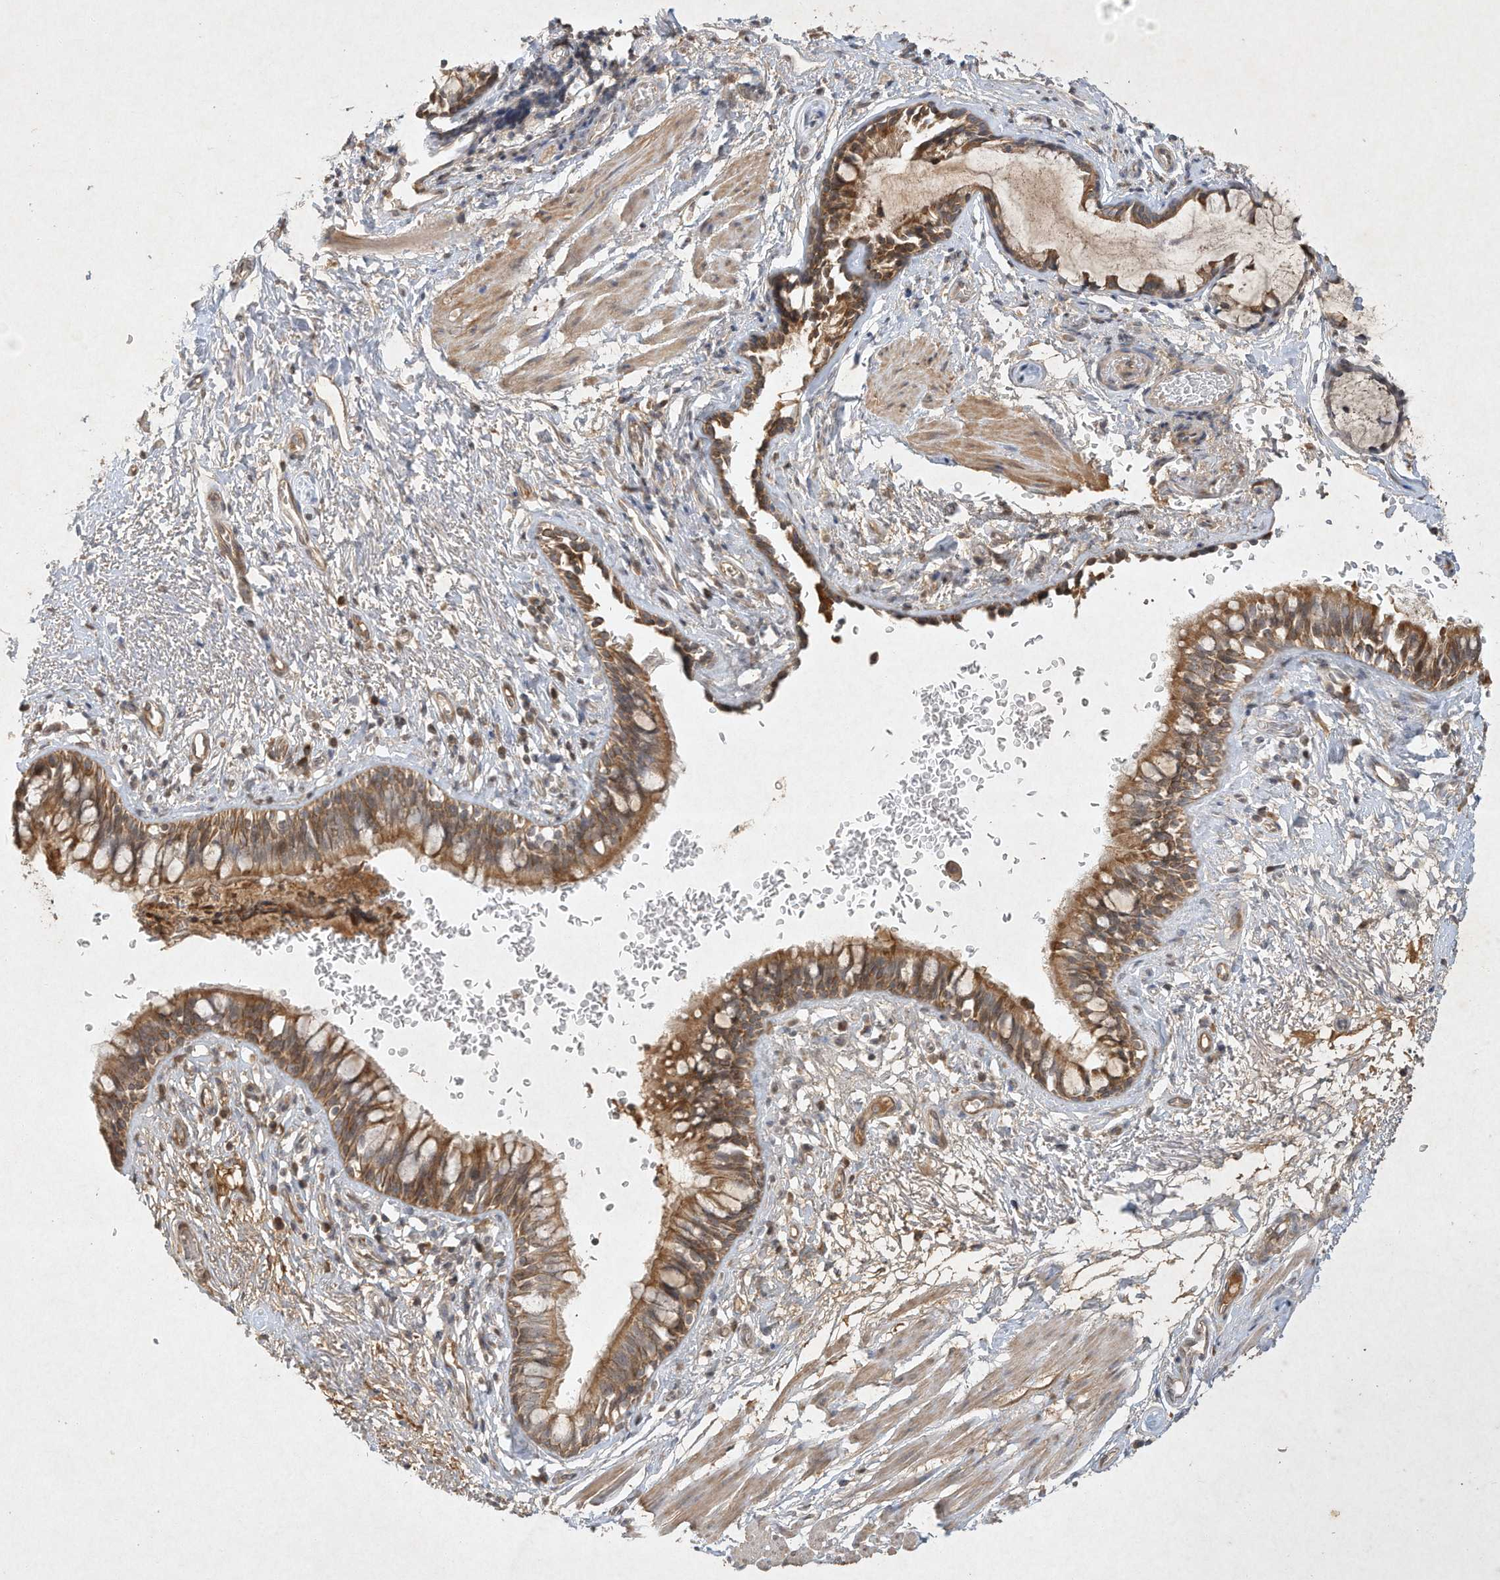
{"staining": {"intensity": "moderate", "quantity": ">75%", "location": "cytoplasmic/membranous"}, "tissue": "bronchus", "cell_type": "Respiratory epithelial cells", "image_type": "normal", "snomed": [{"axis": "morphology", "description": "Normal tissue, NOS"}, {"axis": "topography", "description": "Cartilage tissue"}, {"axis": "topography", "description": "Bronchus"}], "caption": "Respiratory epithelial cells exhibit moderate cytoplasmic/membranous staining in about >75% of cells in normal bronchus.", "gene": "BTRC", "patient": {"sex": "female", "age": 36}}